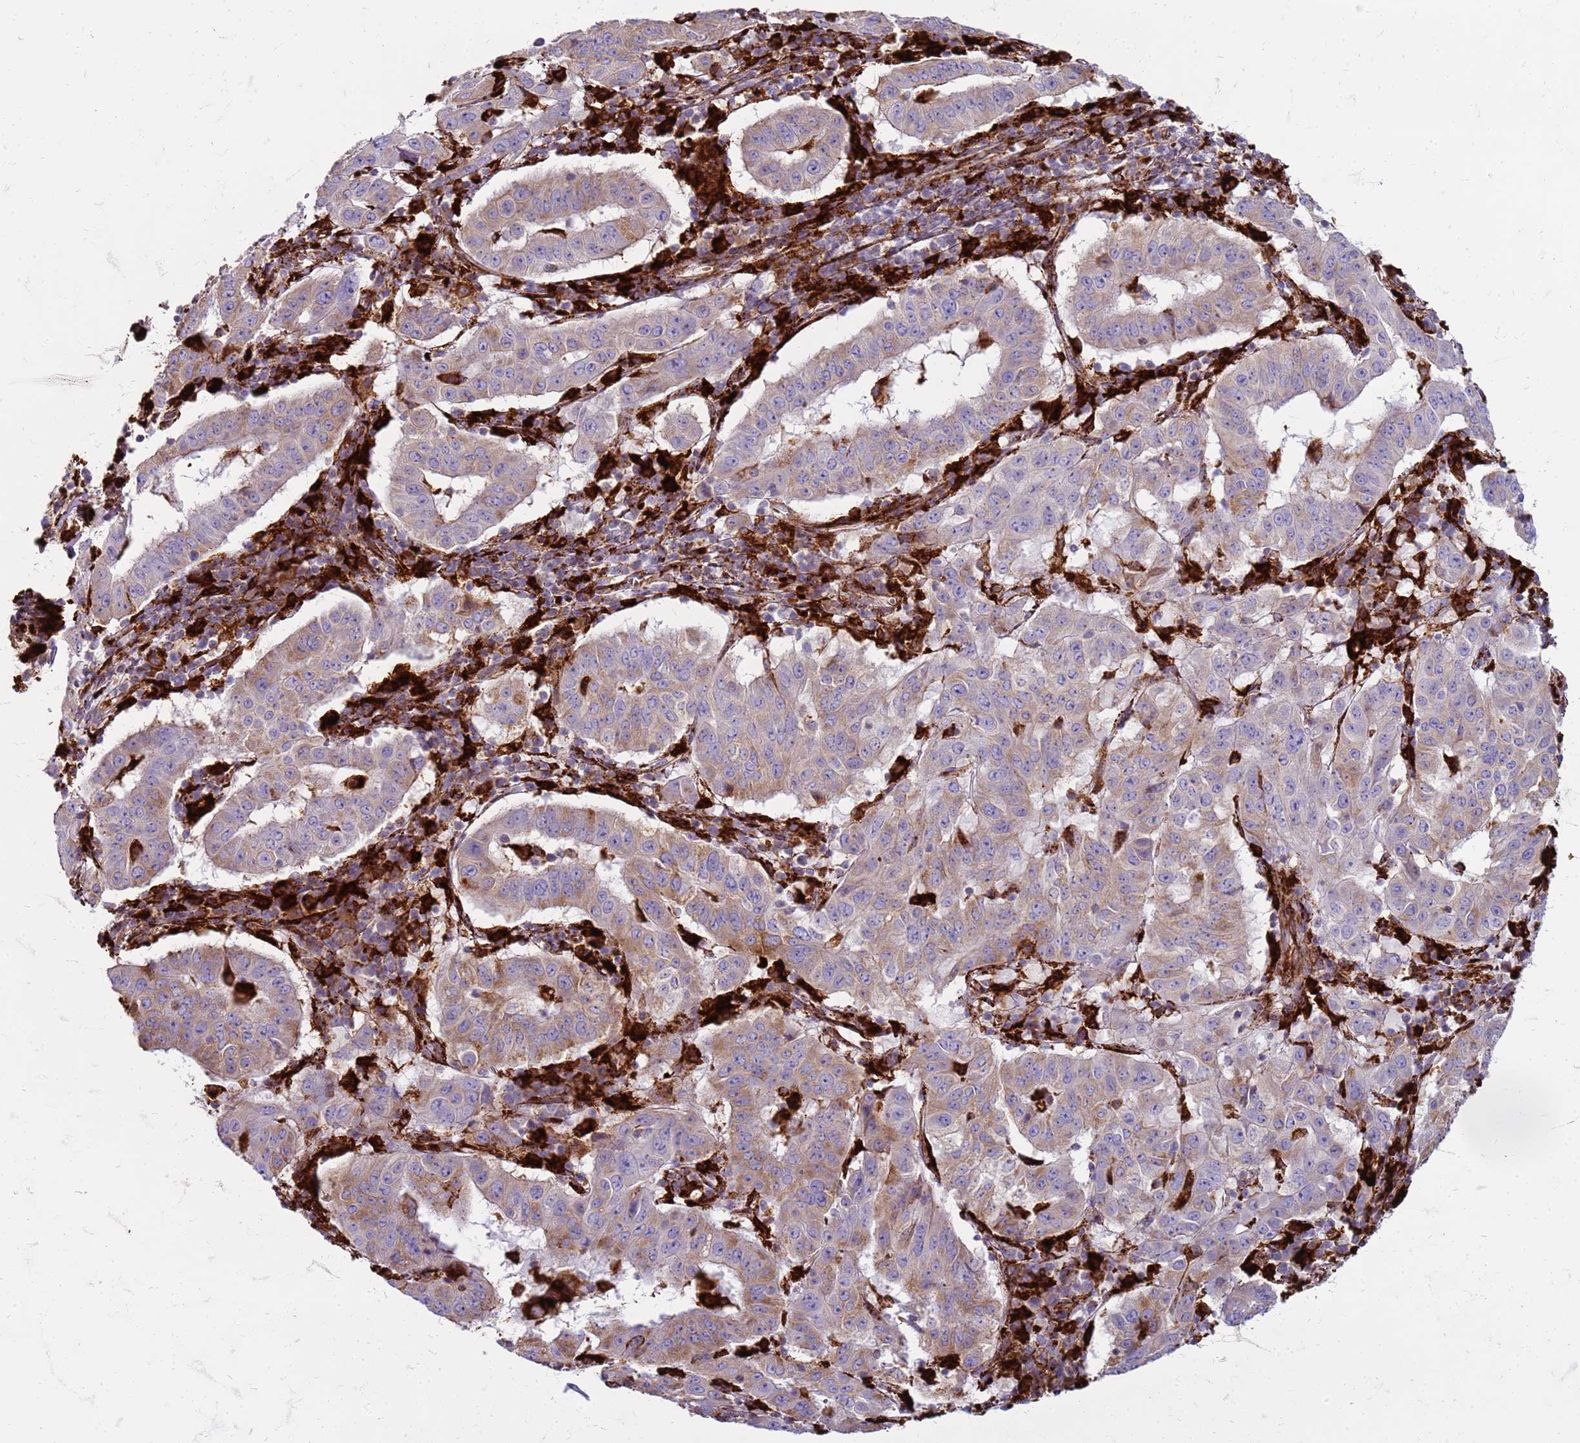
{"staining": {"intensity": "strong", "quantity": "25%-75%", "location": "cytoplasmic/membranous"}, "tissue": "pancreatic cancer", "cell_type": "Tumor cells", "image_type": "cancer", "snomed": [{"axis": "morphology", "description": "Adenocarcinoma, NOS"}, {"axis": "topography", "description": "Pancreas"}], "caption": "Pancreatic cancer stained with DAB immunohistochemistry displays high levels of strong cytoplasmic/membranous positivity in approximately 25%-75% of tumor cells.", "gene": "PDK3", "patient": {"sex": "male", "age": 63}}